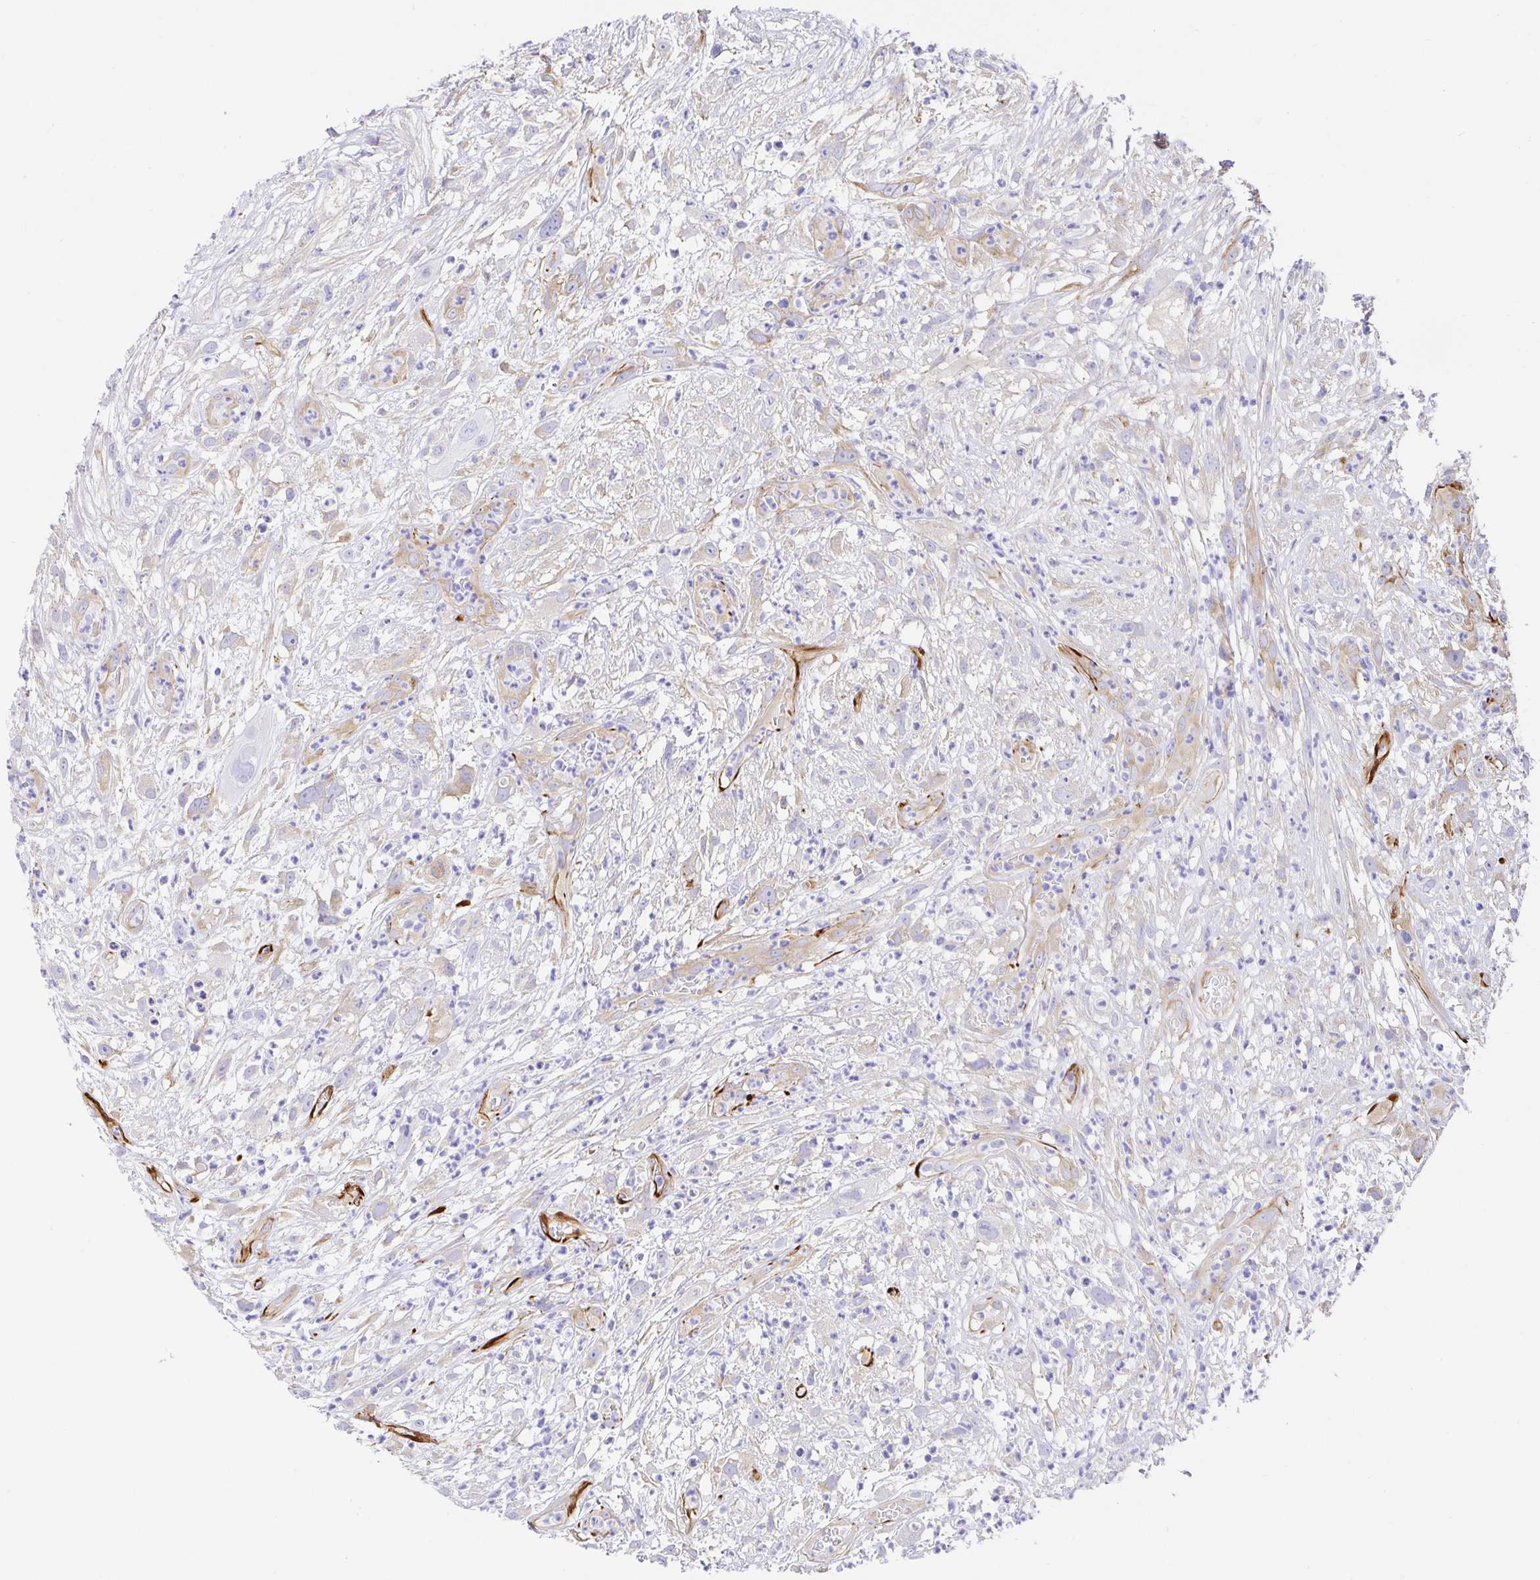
{"staining": {"intensity": "weak", "quantity": "<25%", "location": "cytoplasmic/membranous"}, "tissue": "head and neck cancer", "cell_type": "Tumor cells", "image_type": "cancer", "snomed": [{"axis": "morphology", "description": "Squamous cell carcinoma, NOS"}, {"axis": "topography", "description": "Head-Neck"}], "caption": "Immunohistochemistry (IHC) of human head and neck cancer (squamous cell carcinoma) displays no staining in tumor cells.", "gene": "DOCK1", "patient": {"sex": "male", "age": 65}}